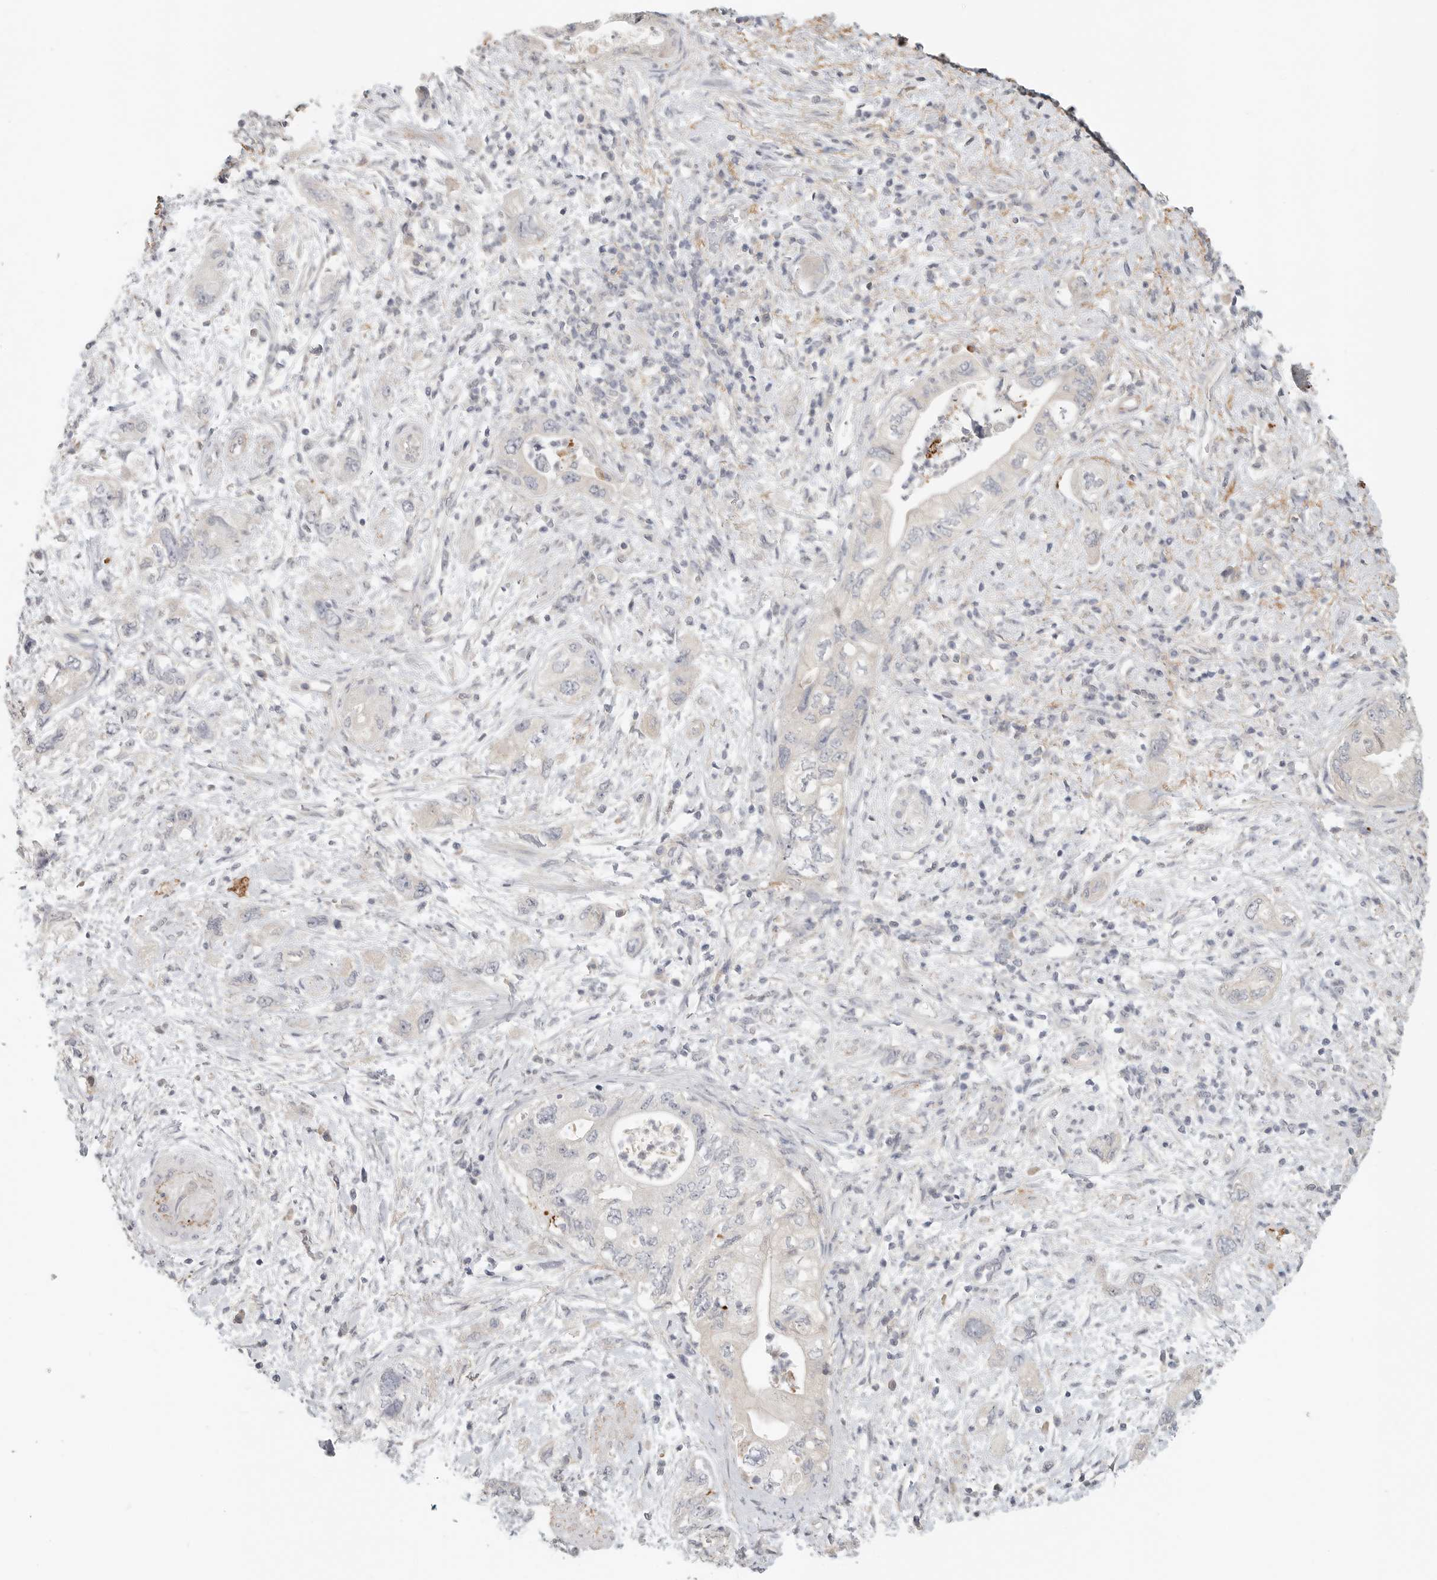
{"staining": {"intensity": "negative", "quantity": "none", "location": "none"}, "tissue": "pancreatic cancer", "cell_type": "Tumor cells", "image_type": "cancer", "snomed": [{"axis": "morphology", "description": "Adenocarcinoma, NOS"}, {"axis": "topography", "description": "Pancreas"}], "caption": "Immunohistochemistry (IHC) histopathology image of human adenocarcinoma (pancreatic) stained for a protein (brown), which demonstrates no positivity in tumor cells. The staining was performed using DAB (3,3'-diaminobenzidine) to visualize the protein expression in brown, while the nuclei were stained in blue with hematoxylin (Magnification: 20x).", "gene": "HDAC6", "patient": {"sex": "female", "age": 73}}